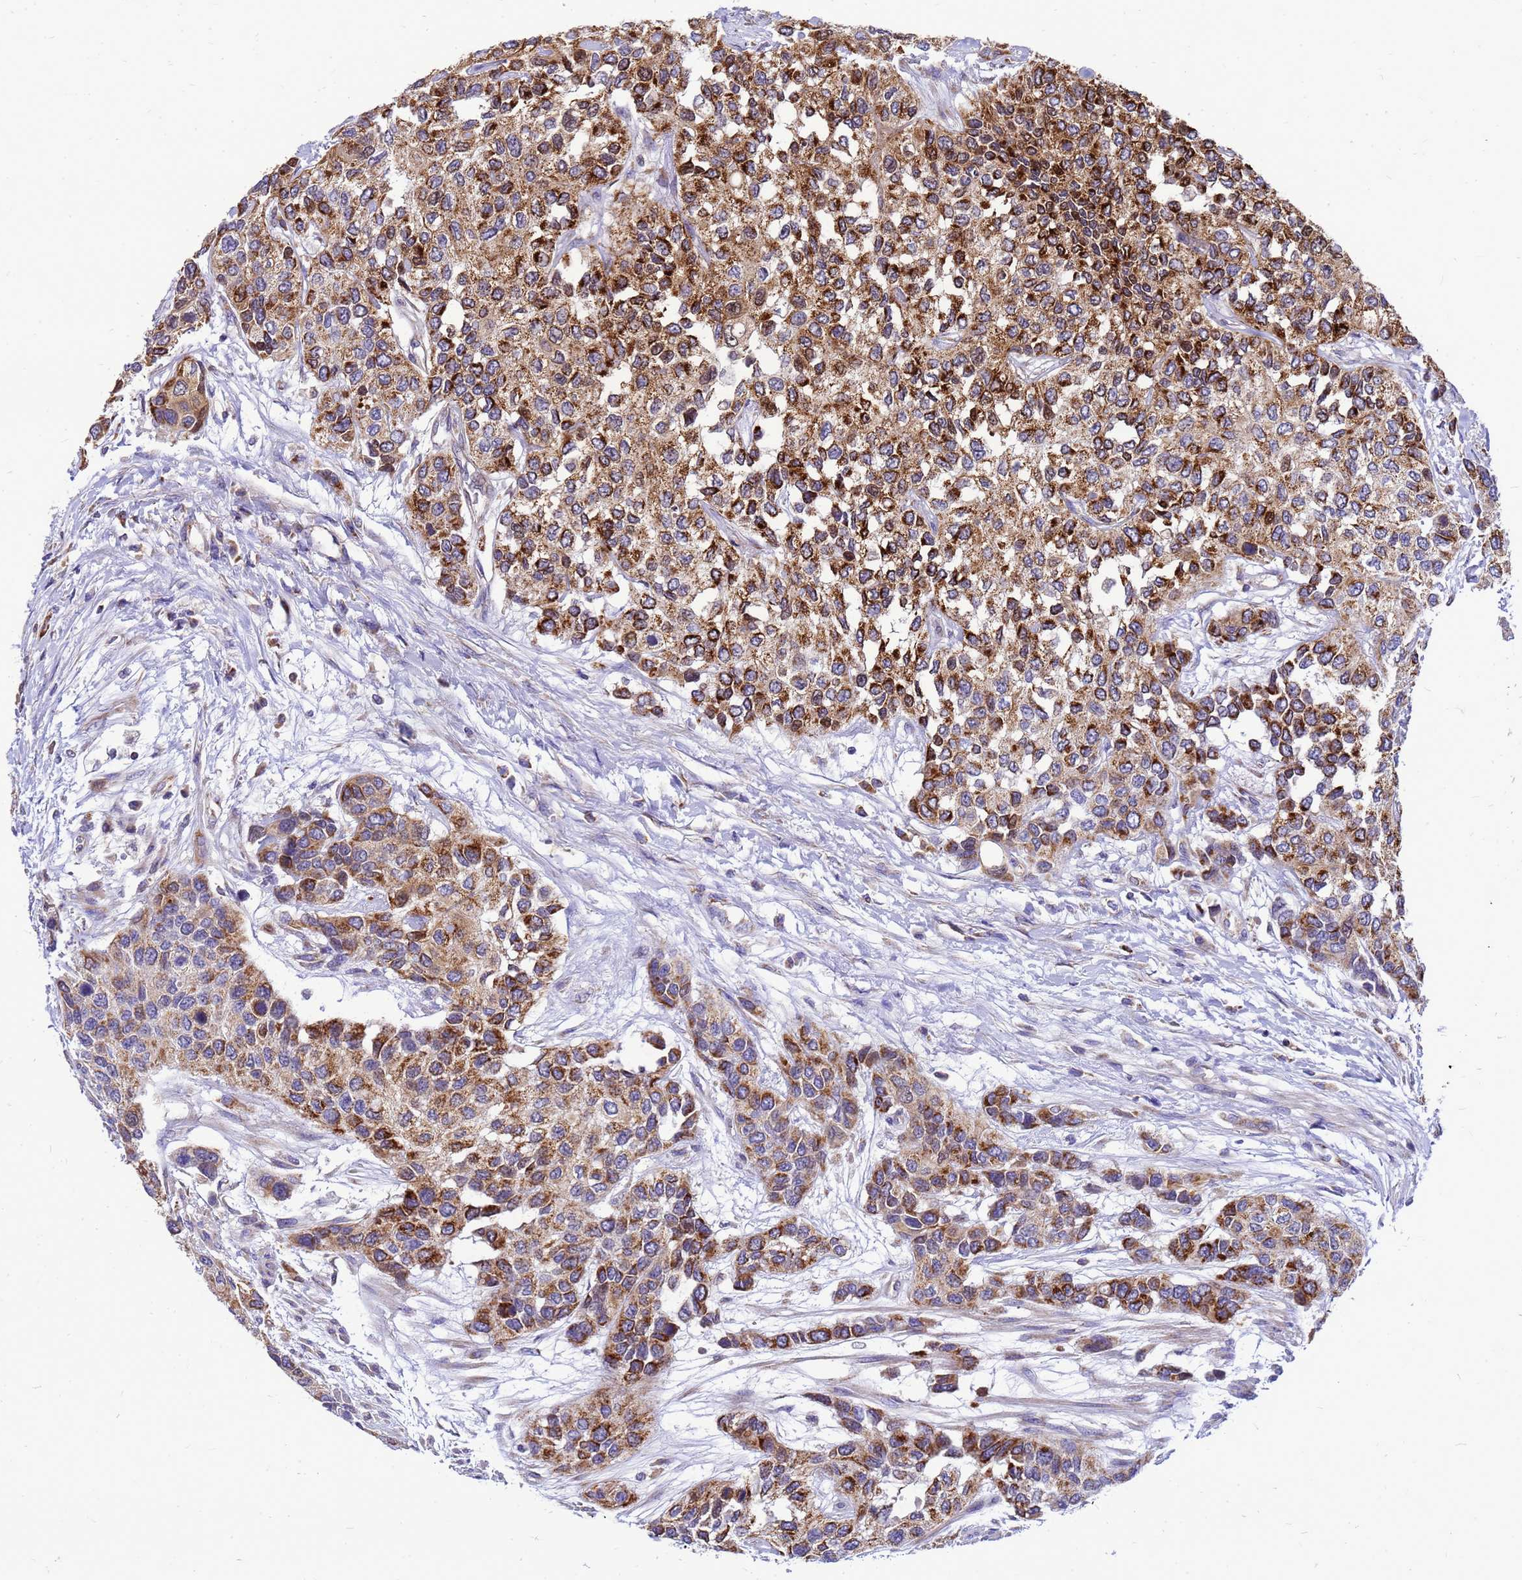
{"staining": {"intensity": "moderate", "quantity": ">75%", "location": "cytoplasmic/membranous"}, "tissue": "urothelial cancer", "cell_type": "Tumor cells", "image_type": "cancer", "snomed": [{"axis": "morphology", "description": "Normal tissue, NOS"}, {"axis": "morphology", "description": "Urothelial carcinoma, High grade"}, {"axis": "topography", "description": "Vascular tissue"}, {"axis": "topography", "description": "Urinary bladder"}], "caption": "Urothelial cancer stained for a protein (brown) demonstrates moderate cytoplasmic/membranous positive expression in approximately >75% of tumor cells.", "gene": "CMC4", "patient": {"sex": "female", "age": 56}}